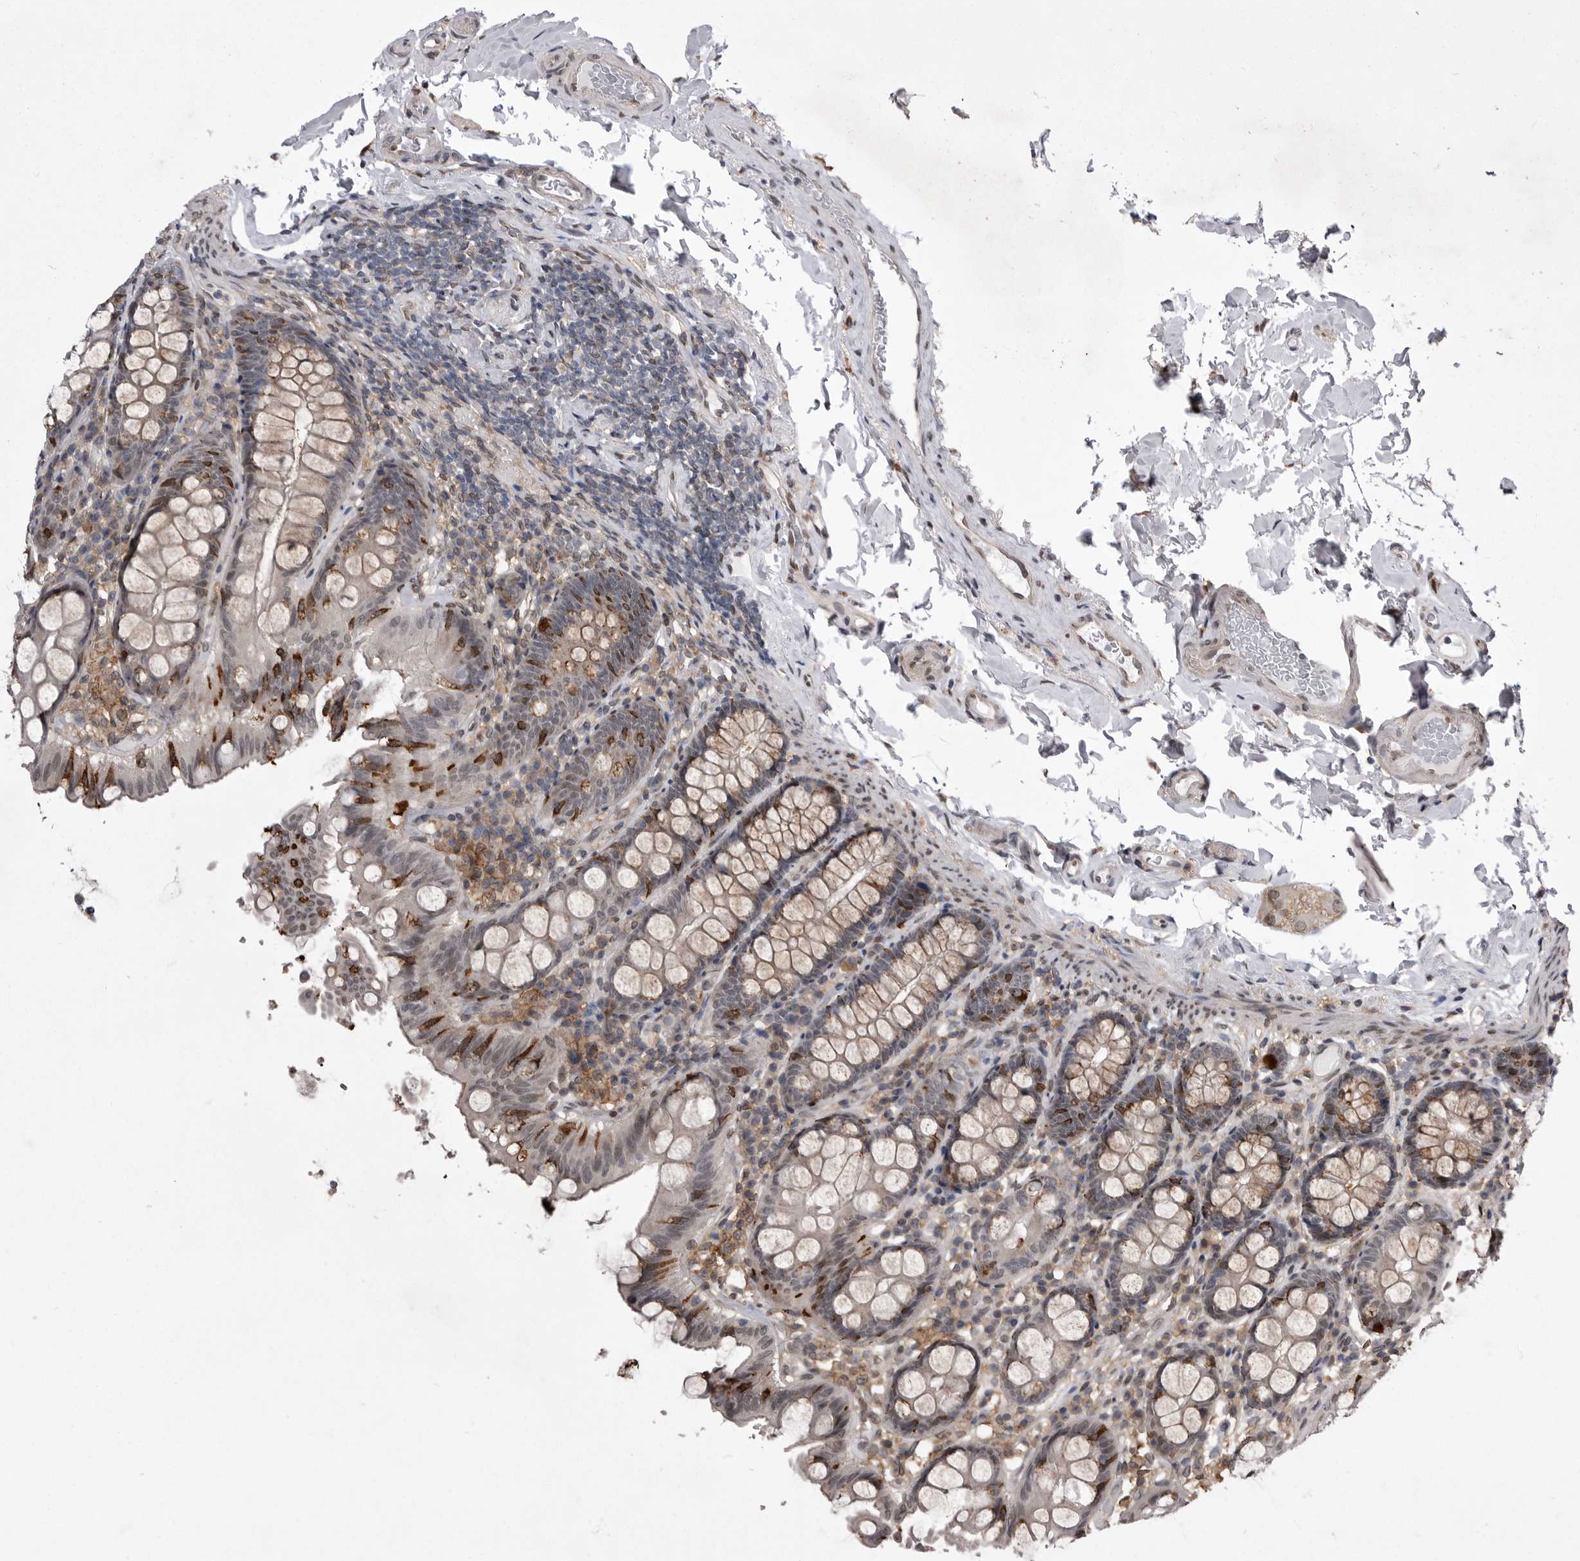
{"staining": {"intensity": "weak", "quantity": "25%-75%", "location": "cytoplasmic/membranous,nuclear"}, "tissue": "colon", "cell_type": "Endothelial cells", "image_type": "normal", "snomed": [{"axis": "morphology", "description": "Normal tissue, NOS"}, {"axis": "topography", "description": "Colon"}, {"axis": "topography", "description": "Peripheral nerve tissue"}], "caption": "IHC of normal colon exhibits low levels of weak cytoplasmic/membranous,nuclear expression in about 25%-75% of endothelial cells.", "gene": "ABL1", "patient": {"sex": "female", "age": 61}}